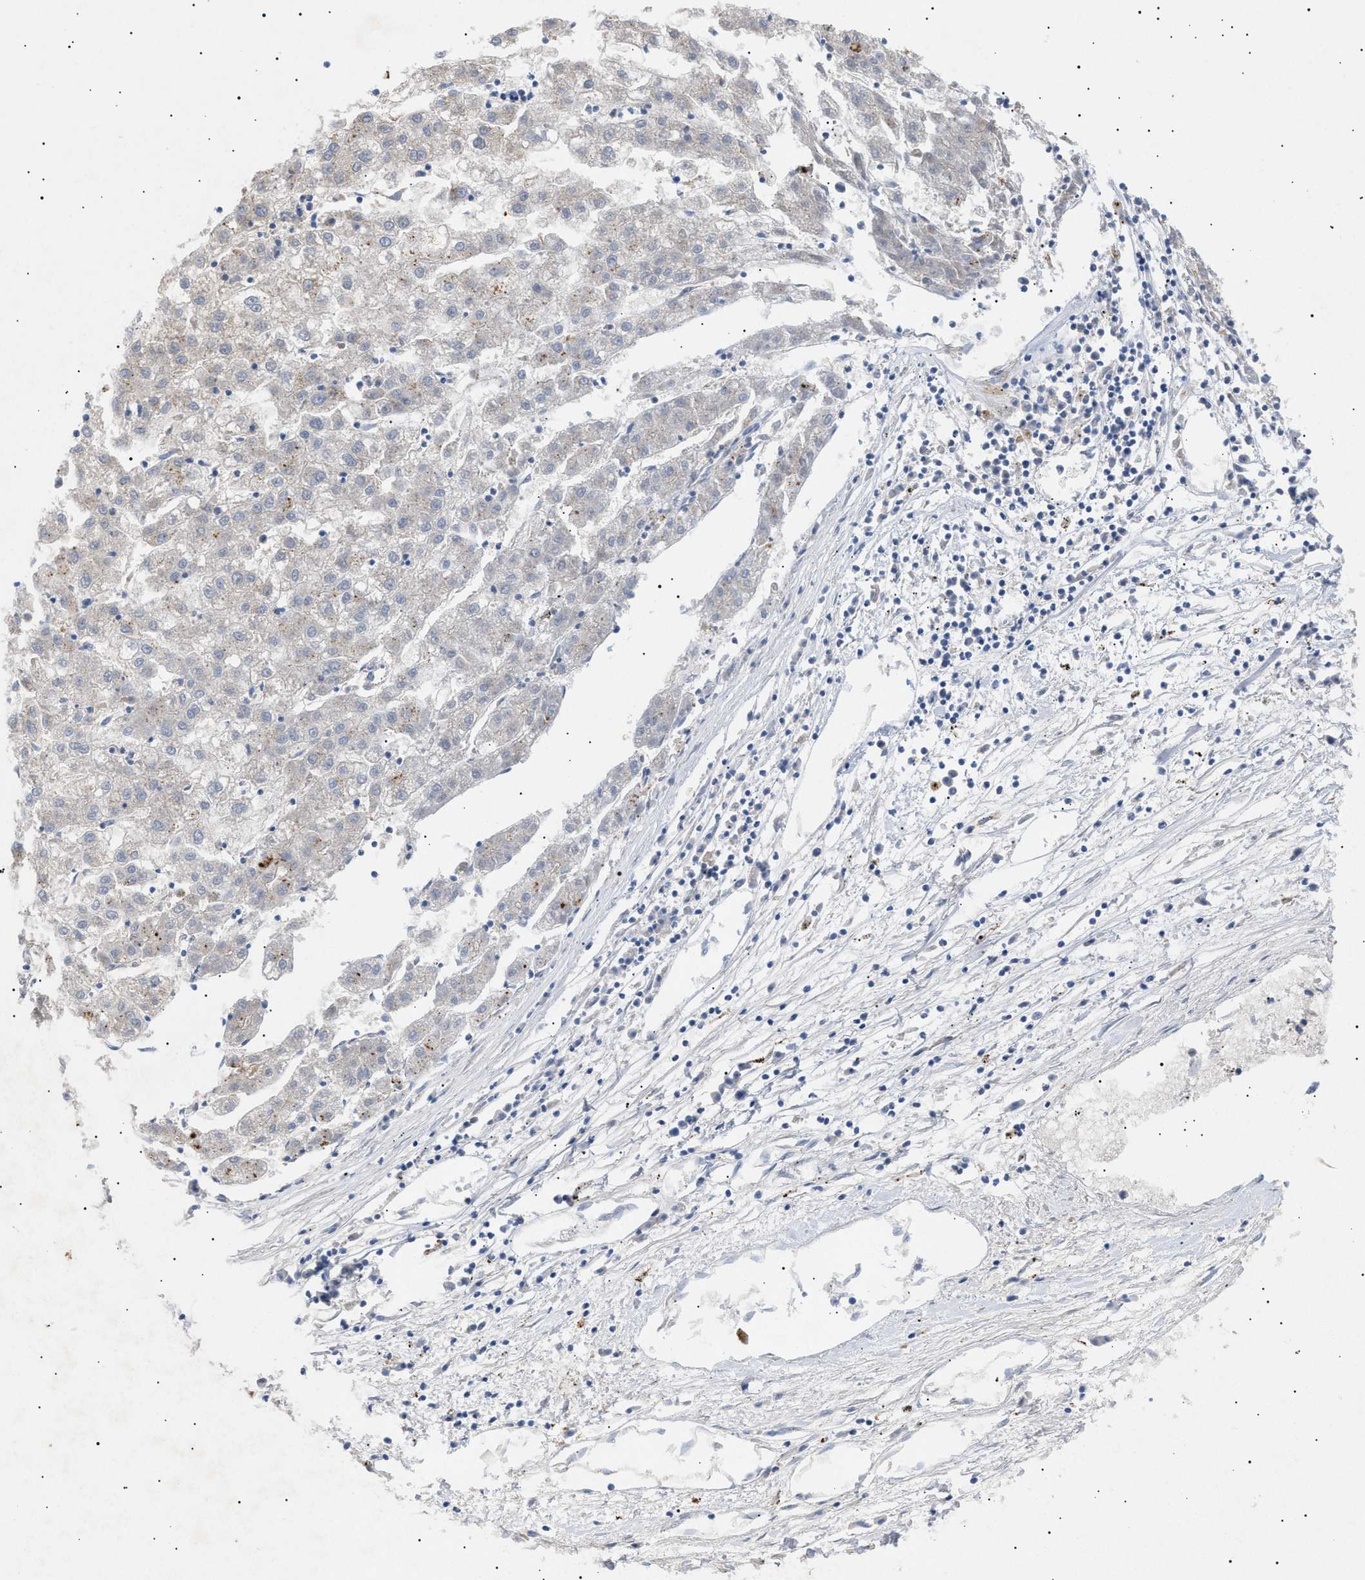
{"staining": {"intensity": "negative", "quantity": "none", "location": "none"}, "tissue": "liver cancer", "cell_type": "Tumor cells", "image_type": "cancer", "snomed": [{"axis": "morphology", "description": "Carcinoma, Hepatocellular, NOS"}, {"axis": "topography", "description": "Liver"}], "caption": "An IHC photomicrograph of hepatocellular carcinoma (liver) is shown. There is no staining in tumor cells of hepatocellular carcinoma (liver). Nuclei are stained in blue.", "gene": "SIRT5", "patient": {"sex": "male", "age": 72}}